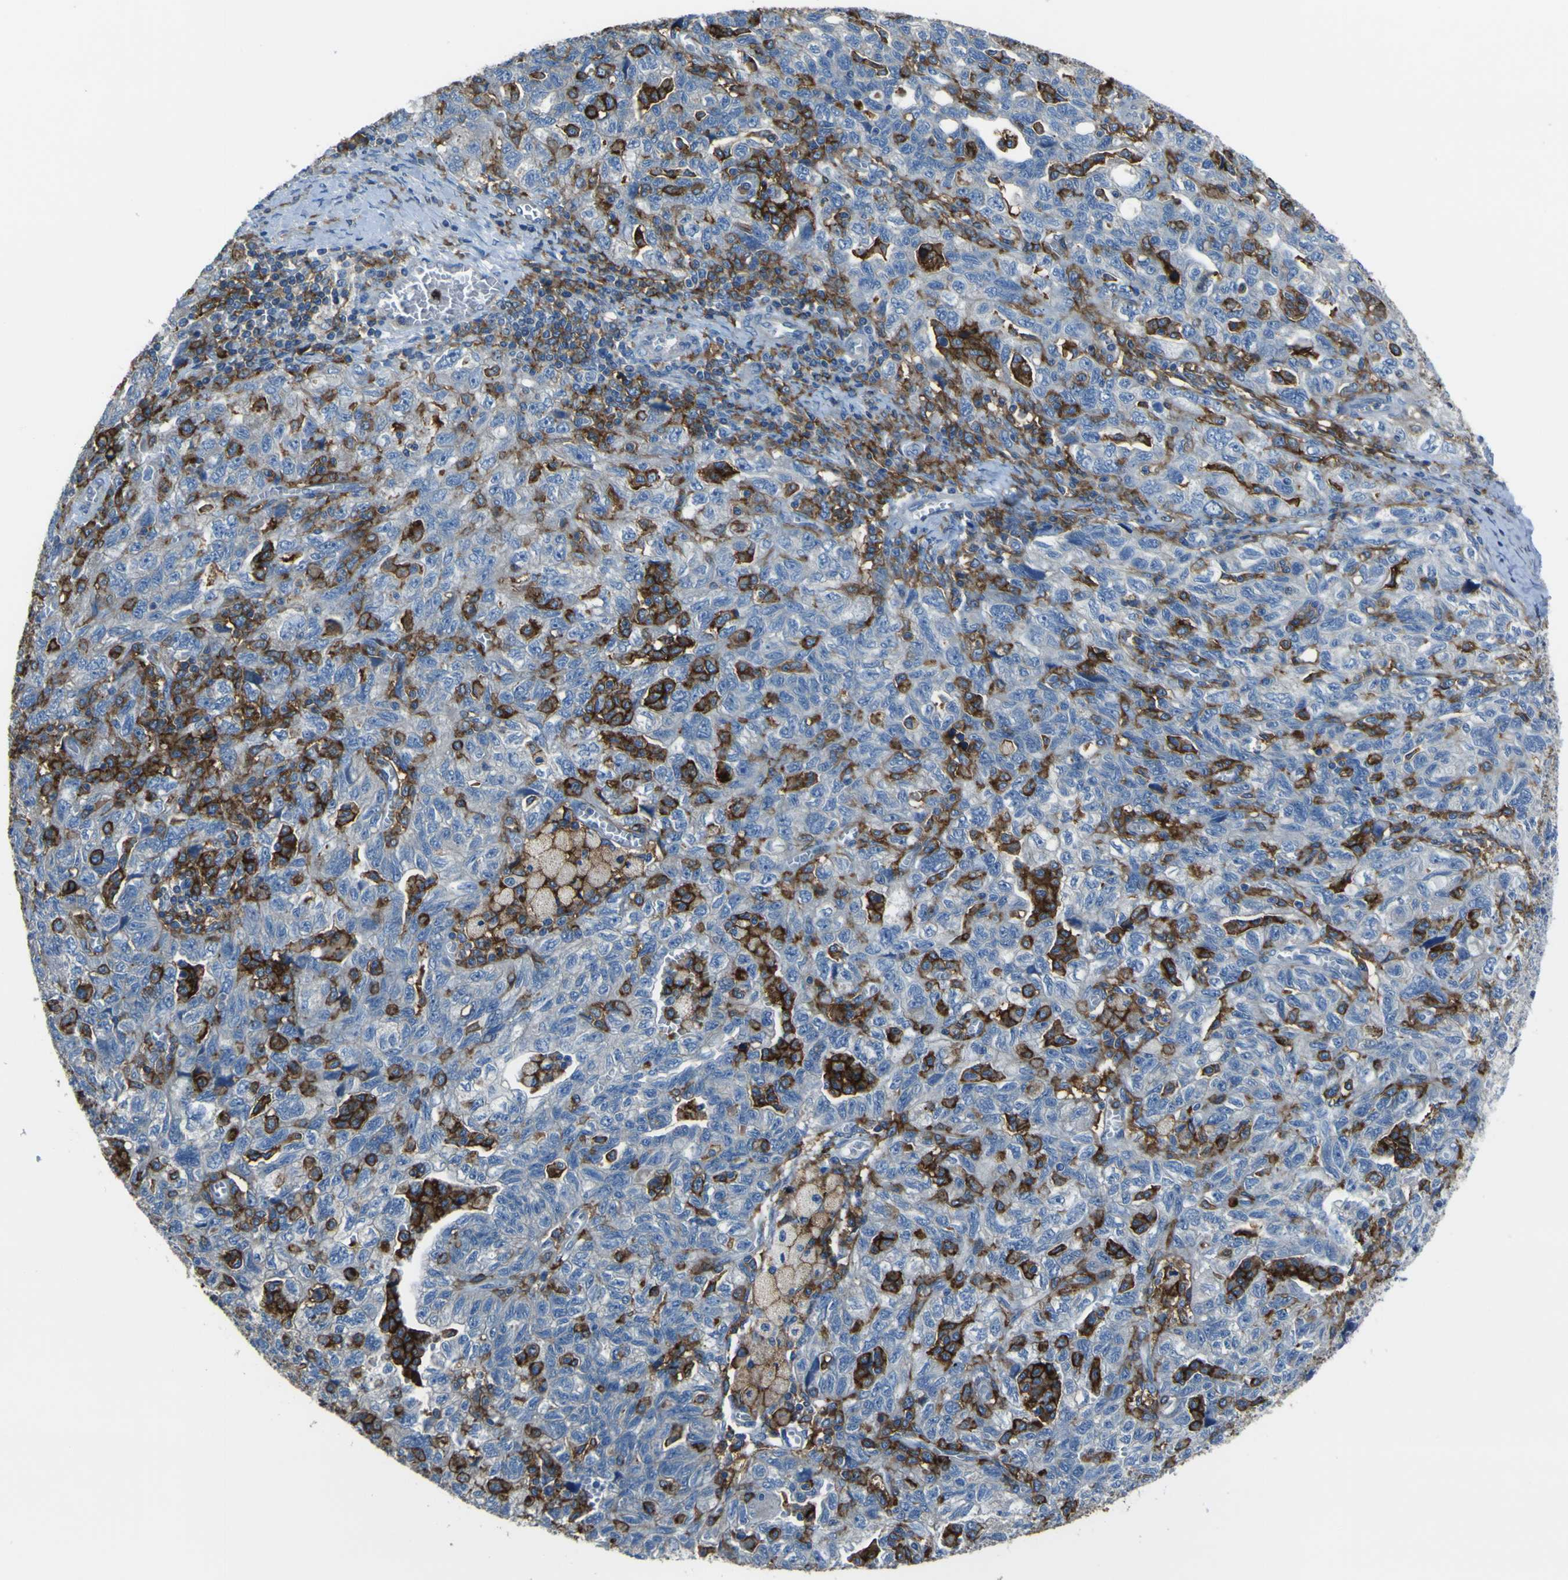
{"staining": {"intensity": "negative", "quantity": "none", "location": "none"}, "tissue": "ovarian cancer", "cell_type": "Tumor cells", "image_type": "cancer", "snomed": [{"axis": "morphology", "description": "Carcinoma, NOS"}, {"axis": "morphology", "description": "Cystadenocarcinoma, serous, NOS"}, {"axis": "topography", "description": "Ovary"}], "caption": "Tumor cells are negative for protein expression in human ovarian serous cystadenocarcinoma. (Immunohistochemistry, brightfield microscopy, high magnification).", "gene": "LAIR1", "patient": {"sex": "female", "age": 69}}